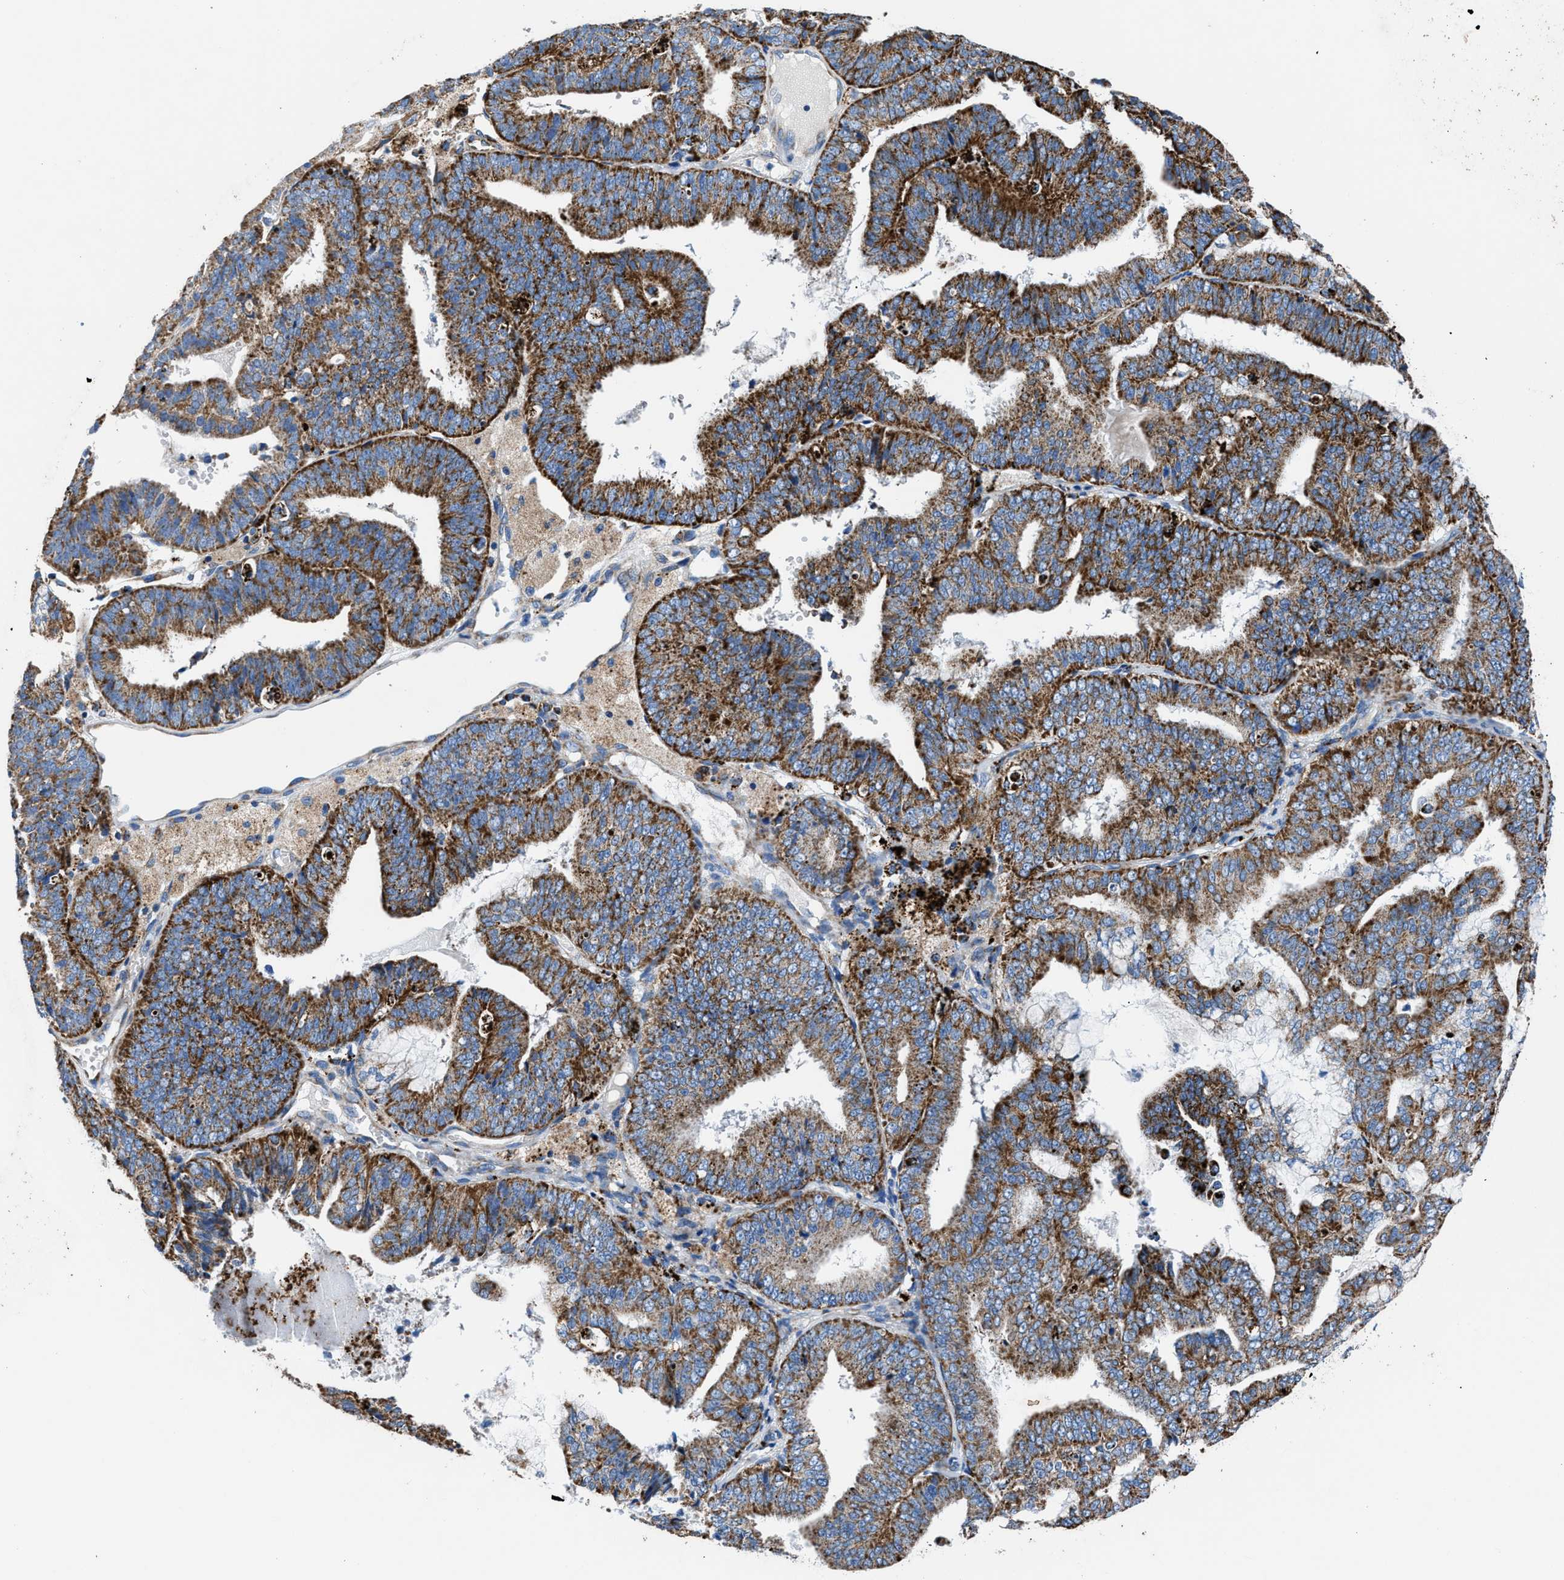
{"staining": {"intensity": "strong", "quantity": ">75%", "location": "cytoplasmic/membranous"}, "tissue": "endometrial cancer", "cell_type": "Tumor cells", "image_type": "cancer", "snomed": [{"axis": "morphology", "description": "Adenocarcinoma, NOS"}, {"axis": "topography", "description": "Endometrium"}], "caption": "Brown immunohistochemical staining in endometrial cancer (adenocarcinoma) exhibits strong cytoplasmic/membranous positivity in approximately >75% of tumor cells.", "gene": "ZDHHC3", "patient": {"sex": "female", "age": 63}}